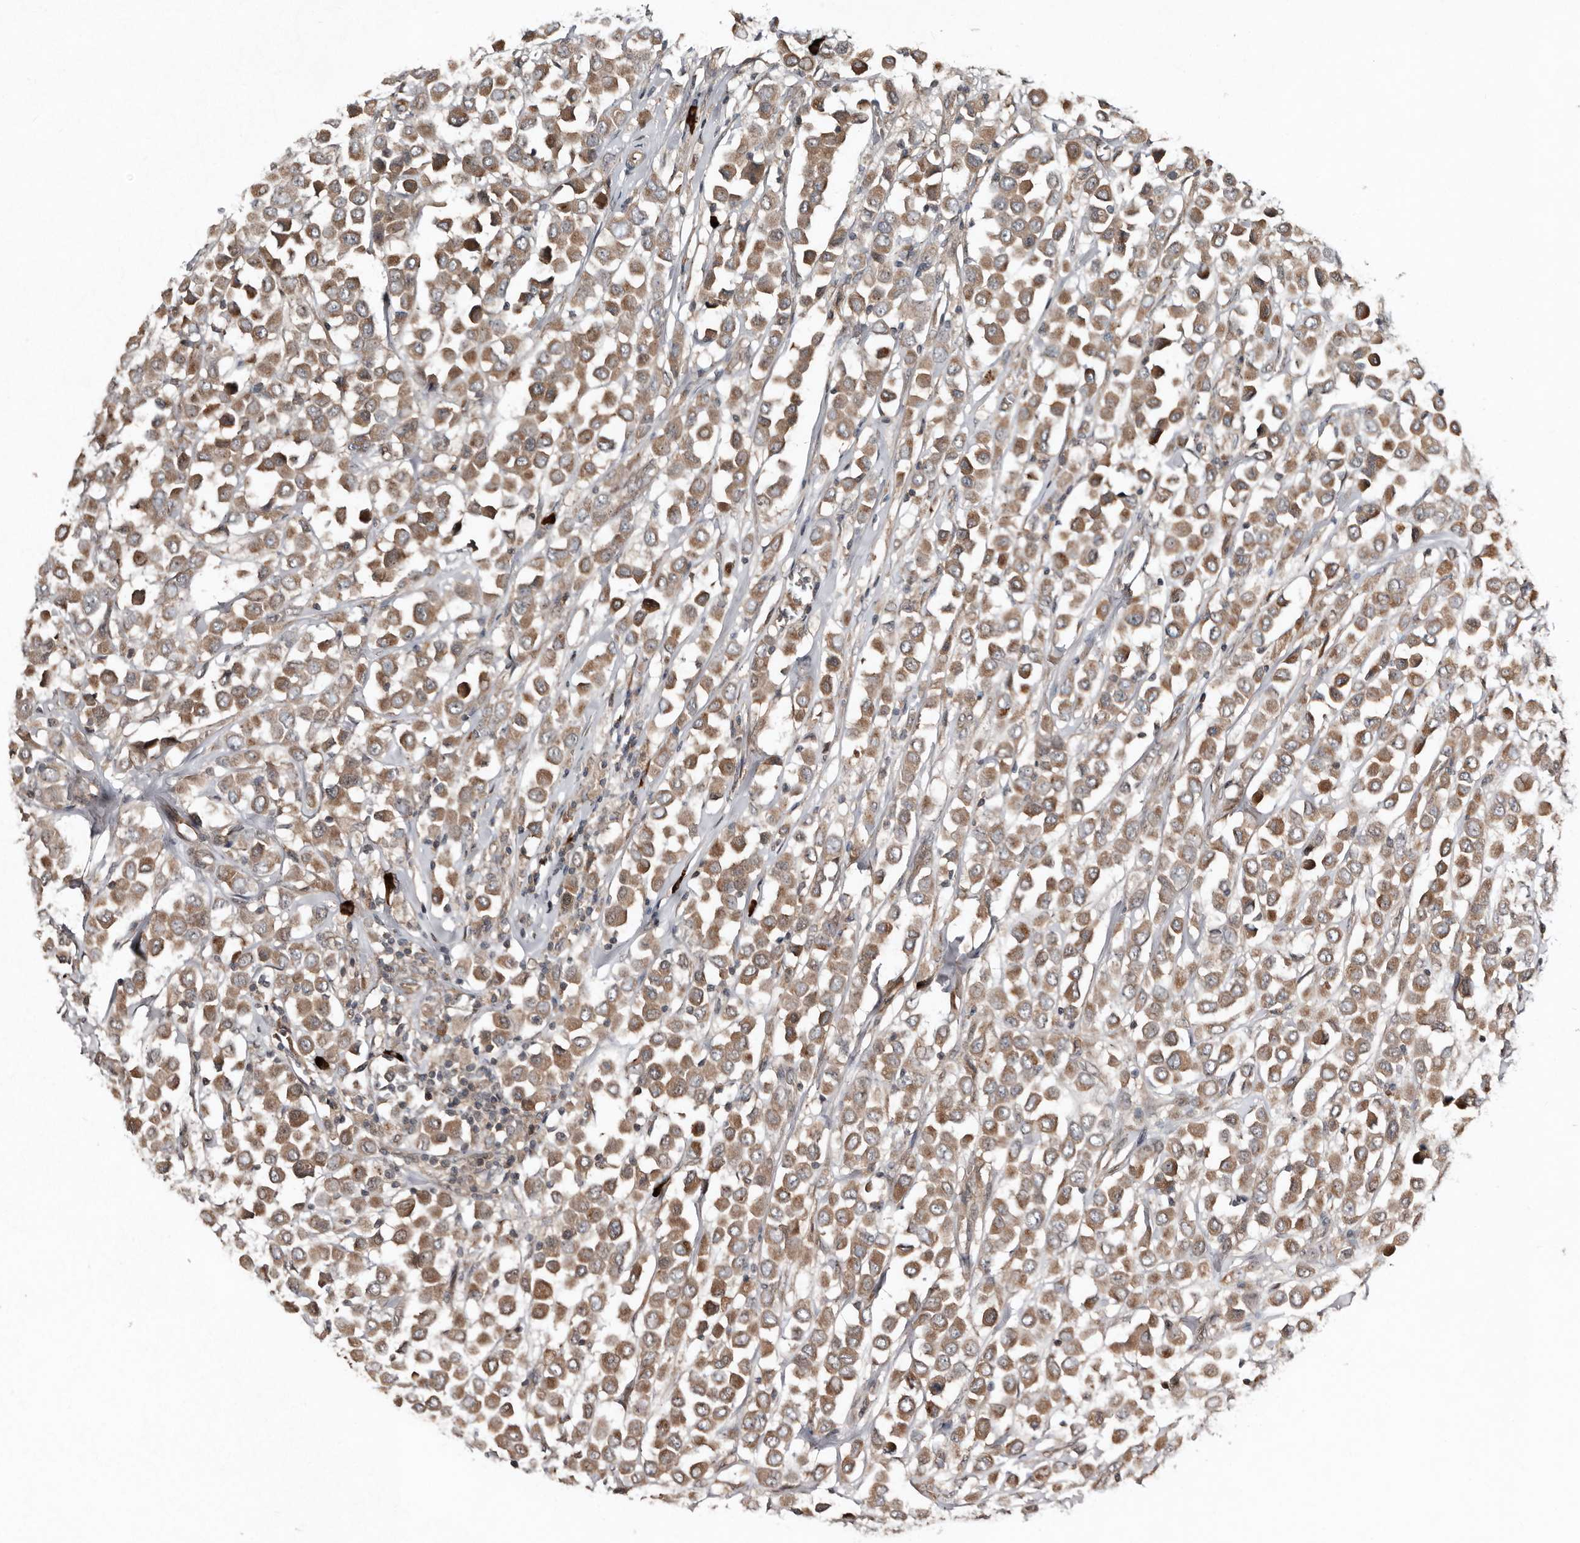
{"staining": {"intensity": "moderate", "quantity": ">75%", "location": "cytoplasmic/membranous"}, "tissue": "breast cancer", "cell_type": "Tumor cells", "image_type": "cancer", "snomed": [{"axis": "morphology", "description": "Duct carcinoma"}, {"axis": "topography", "description": "Breast"}], "caption": "Protein staining by immunohistochemistry demonstrates moderate cytoplasmic/membranous expression in approximately >75% of tumor cells in breast cancer (invasive ductal carcinoma).", "gene": "TEAD3", "patient": {"sex": "female", "age": 61}}